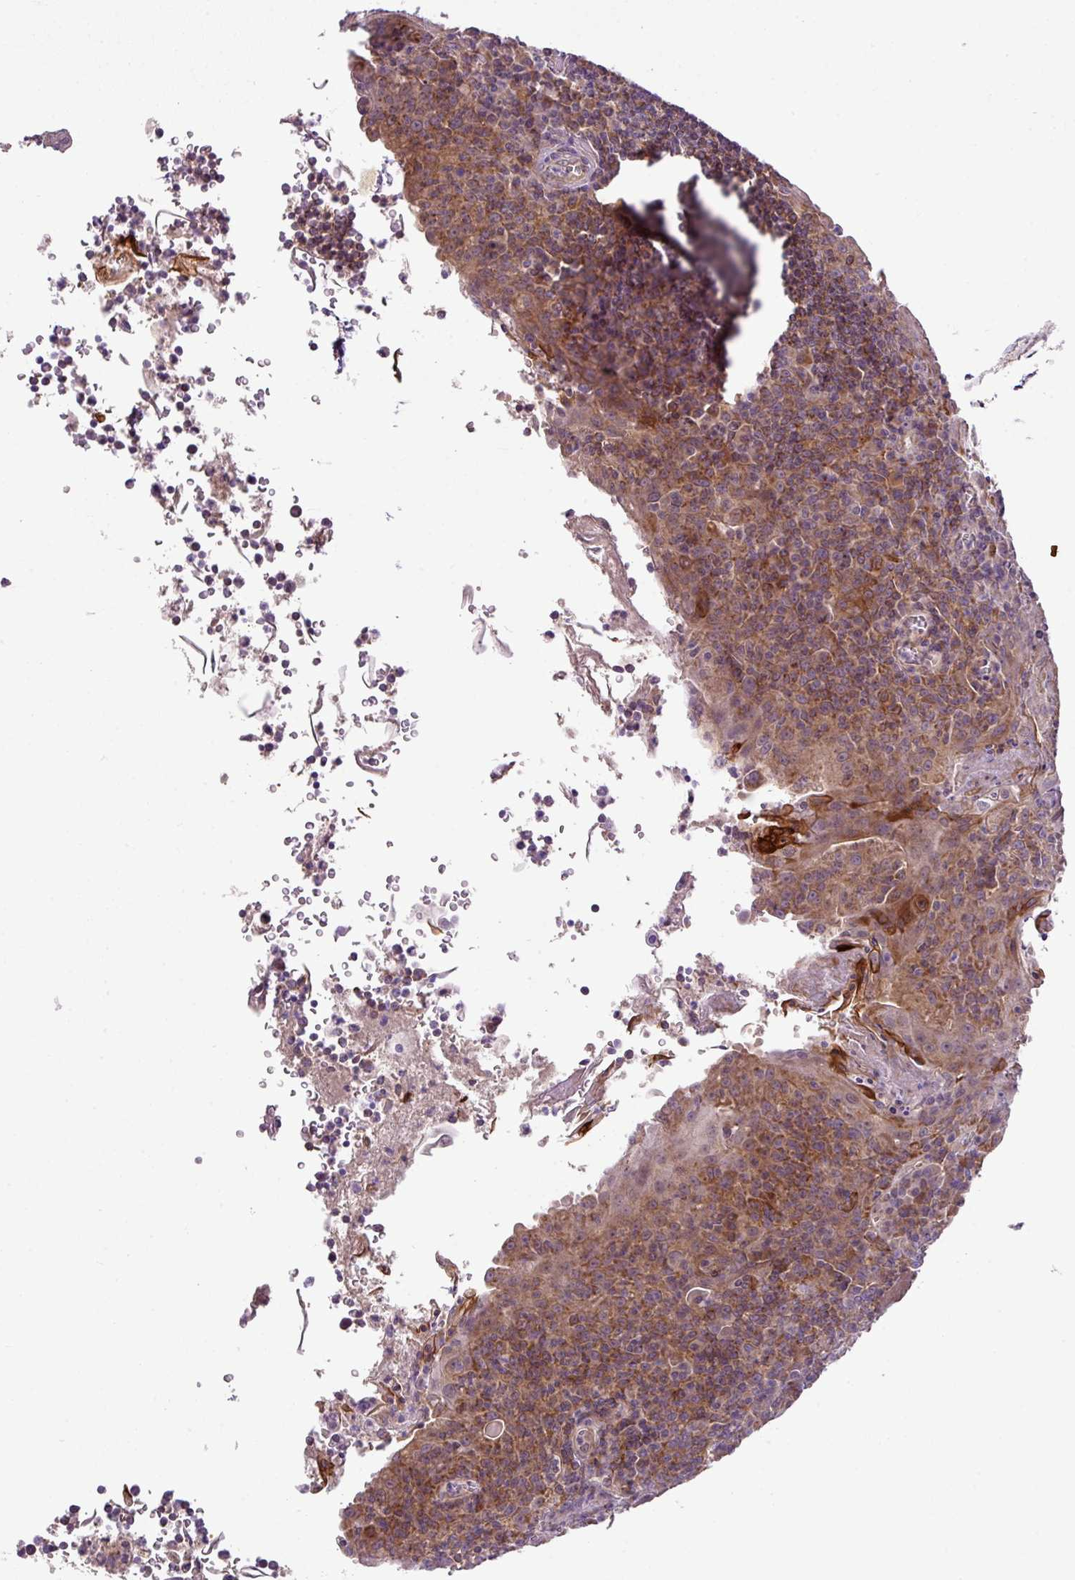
{"staining": {"intensity": "moderate", "quantity": "25%-75%", "location": "cytoplasmic/membranous"}, "tissue": "tonsil", "cell_type": "Germinal center cells", "image_type": "normal", "snomed": [{"axis": "morphology", "description": "Normal tissue, NOS"}, {"axis": "topography", "description": "Tonsil"}], "caption": "Normal tonsil displays moderate cytoplasmic/membranous staining in approximately 25%-75% of germinal center cells.", "gene": "ZNF513", "patient": {"sex": "male", "age": 27}}